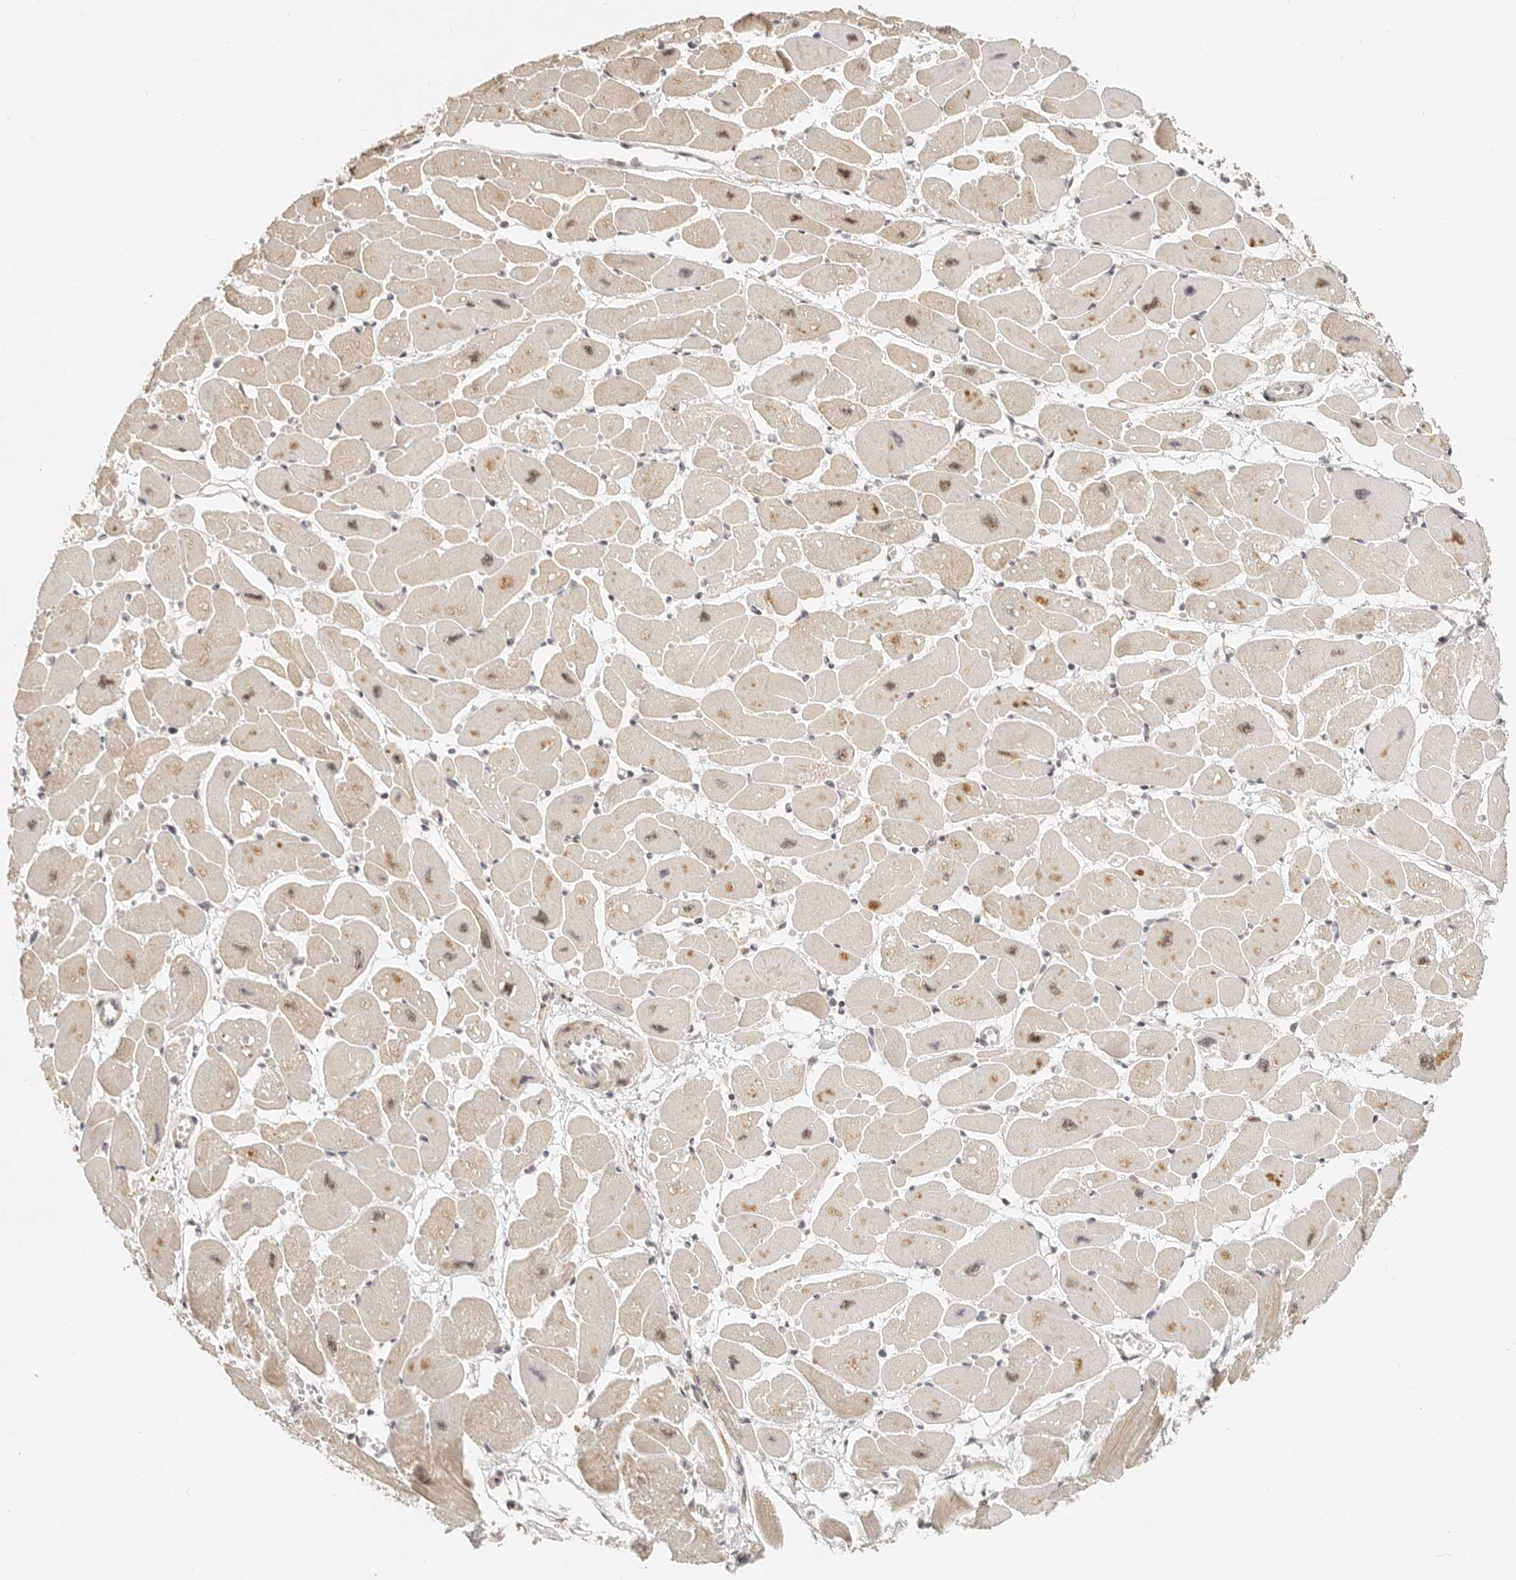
{"staining": {"intensity": "moderate", "quantity": ">75%", "location": "cytoplasmic/membranous,nuclear"}, "tissue": "heart muscle", "cell_type": "Cardiomyocytes", "image_type": "normal", "snomed": [{"axis": "morphology", "description": "Normal tissue, NOS"}, {"axis": "topography", "description": "Heart"}], "caption": "A histopathology image showing moderate cytoplasmic/membranous,nuclear staining in approximately >75% of cardiomyocytes in benign heart muscle, as visualized by brown immunohistochemical staining.", "gene": "GPBP1L1", "patient": {"sex": "female", "age": 54}}